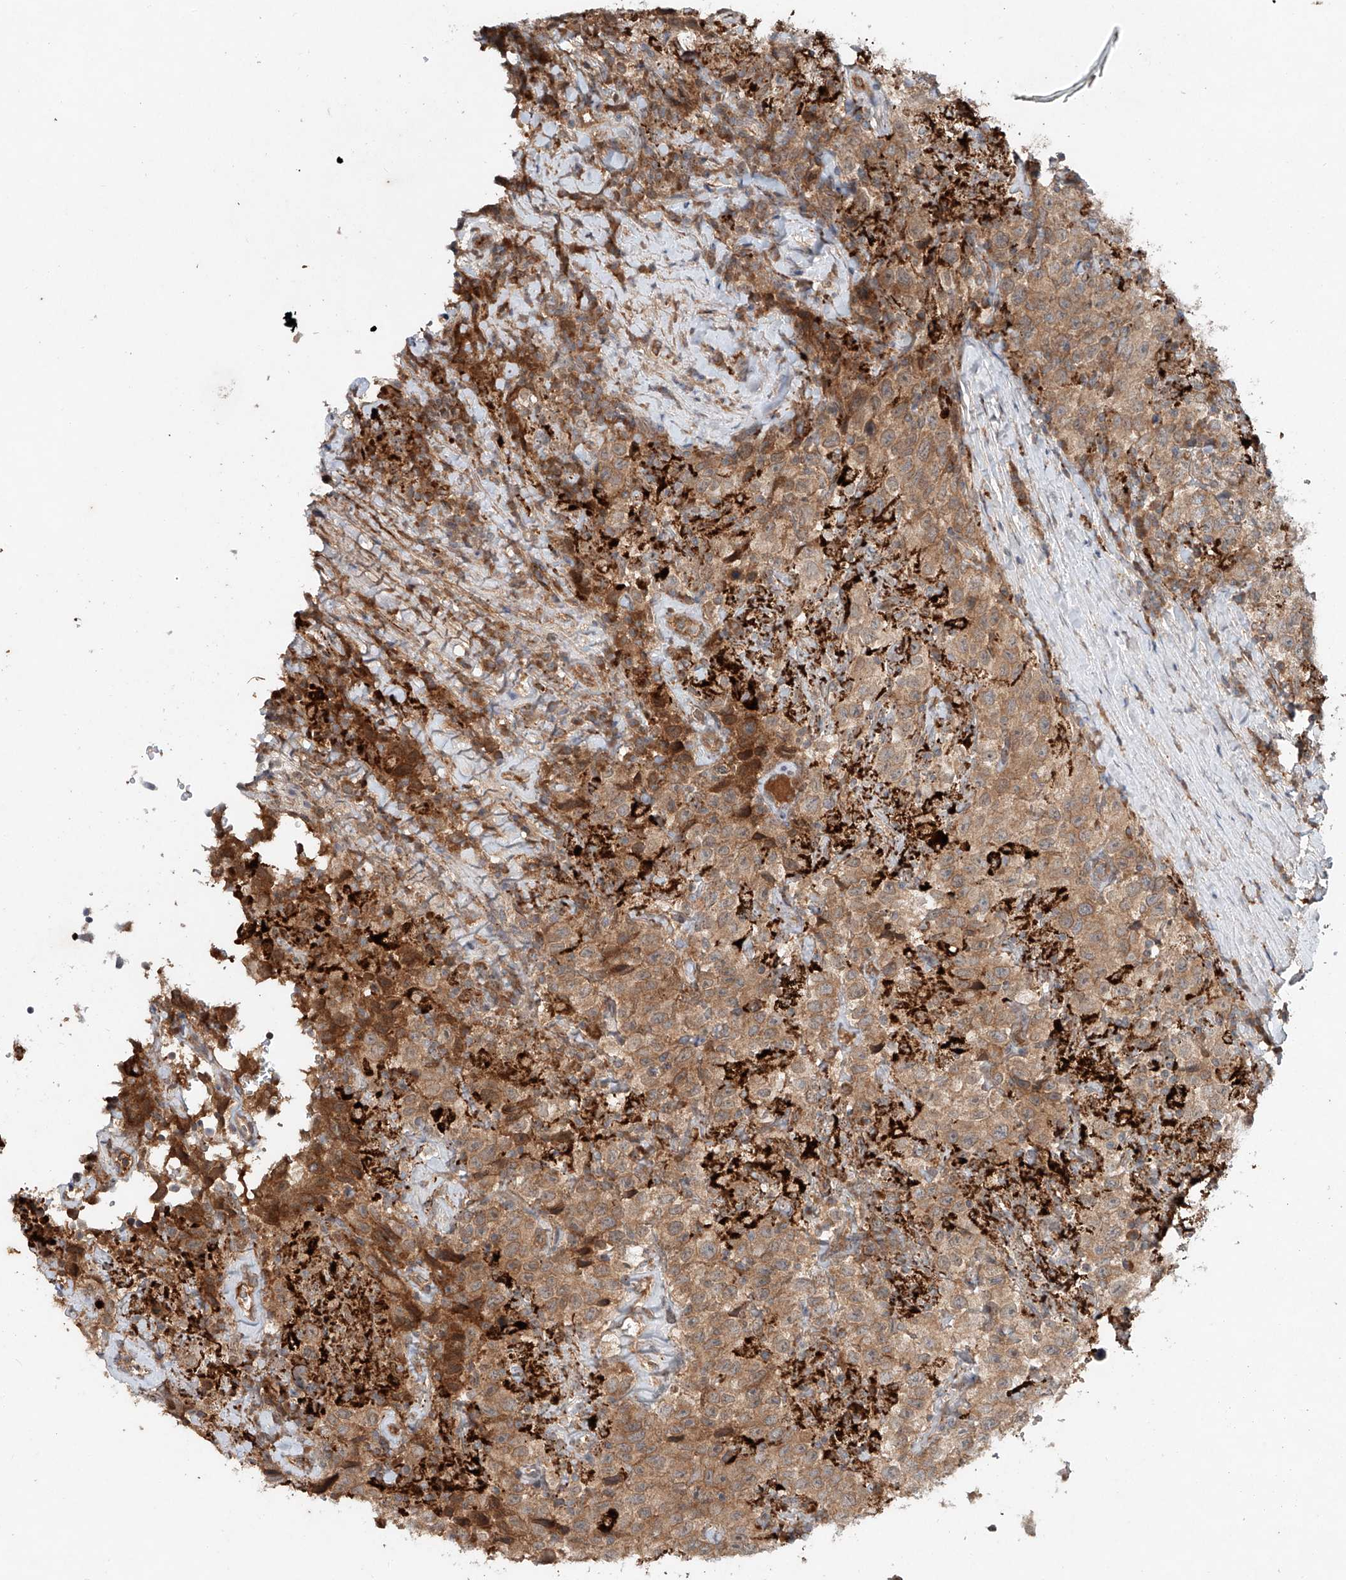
{"staining": {"intensity": "moderate", "quantity": ">75%", "location": "cytoplasmic/membranous"}, "tissue": "testis cancer", "cell_type": "Tumor cells", "image_type": "cancer", "snomed": [{"axis": "morphology", "description": "Seminoma, NOS"}, {"axis": "topography", "description": "Testis"}], "caption": "Immunohistochemistry image of neoplastic tissue: testis cancer (seminoma) stained using immunohistochemistry (IHC) exhibits medium levels of moderate protein expression localized specifically in the cytoplasmic/membranous of tumor cells, appearing as a cytoplasmic/membranous brown color.", "gene": "IER5", "patient": {"sex": "male", "age": 41}}